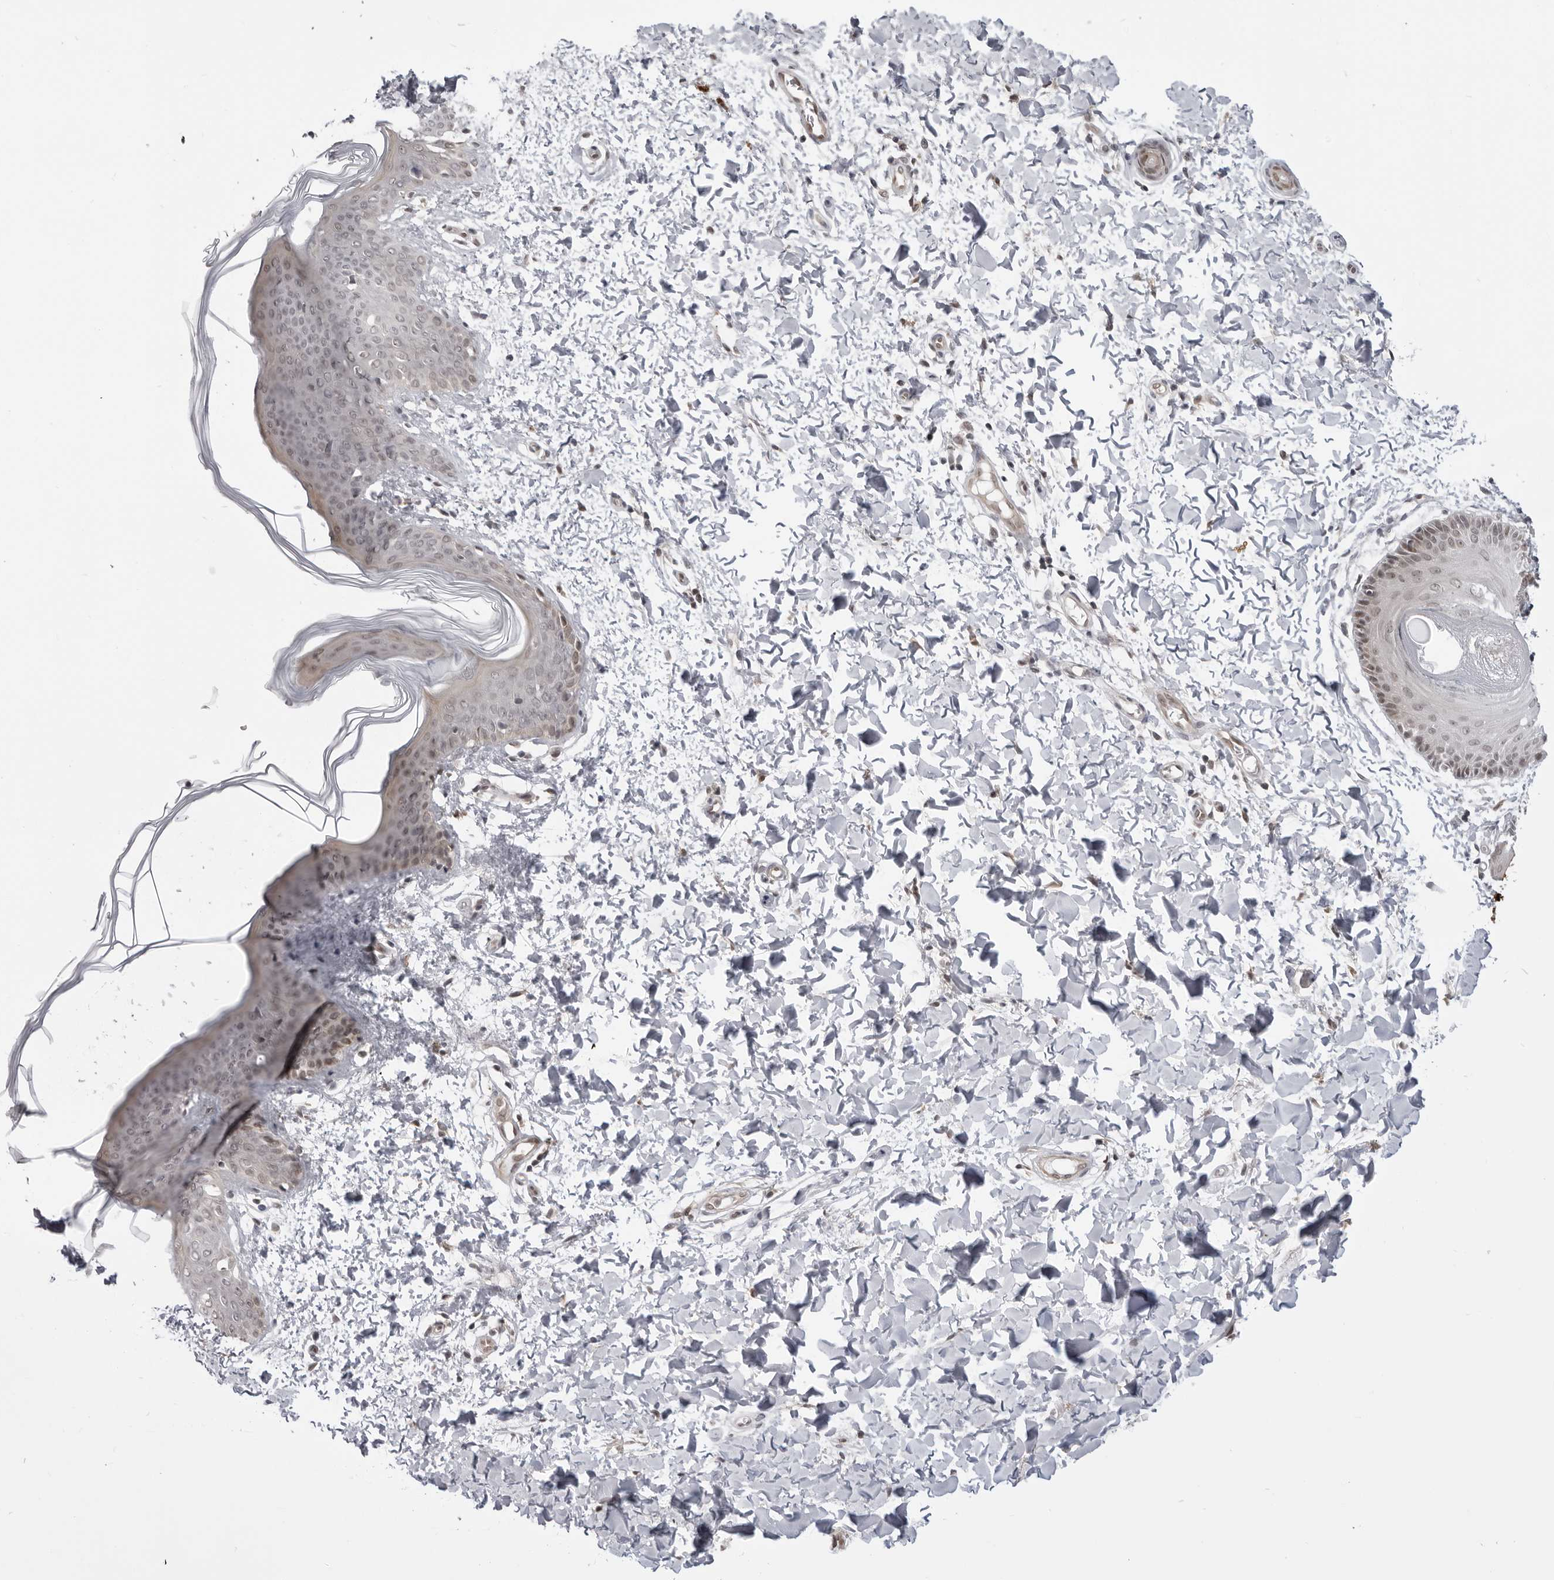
{"staining": {"intensity": "negative", "quantity": "none", "location": "none"}, "tissue": "skin", "cell_type": "Fibroblasts", "image_type": "normal", "snomed": [{"axis": "morphology", "description": "Normal tissue, NOS"}, {"axis": "topography", "description": "Skin"}], "caption": "Immunohistochemistry (IHC) histopathology image of benign skin: skin stained with DAB (3,3'-diaminobenzidine) demonstrates no significant protein expression in fibroblasts.", "gene": "SRGAP2", "patient": {"sex": "female", "age": 17}}